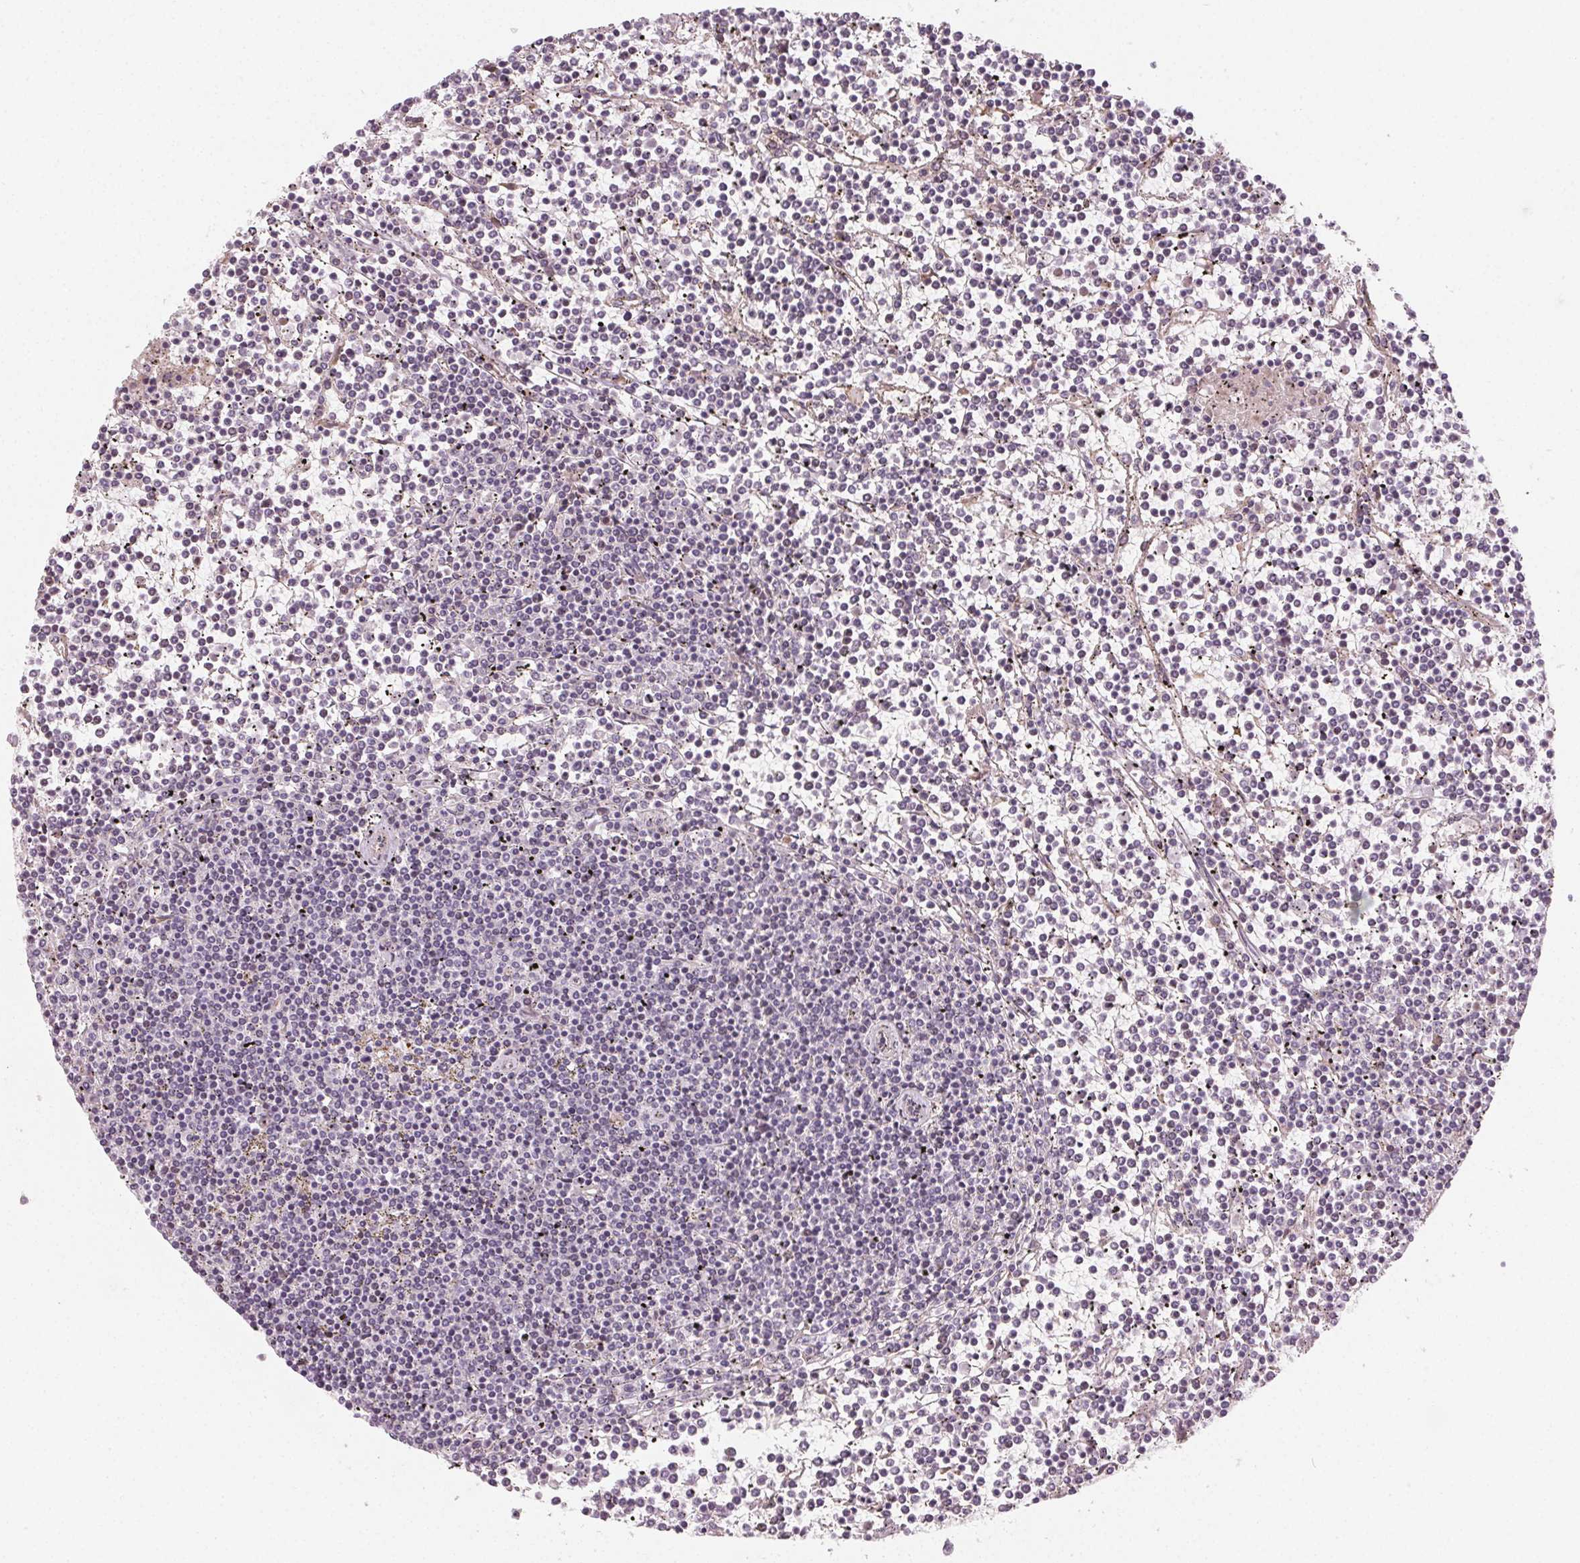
{"staining": {"intensity": "negative", "quantity": "none", "location": "none"}, "tissue": "lymphoma", "cell_type": "Tumor cells", "image_type": "cancer", "snomed": [{"axis": "morphology", "description": "Malignant lymphoma, non-Hodgkin's type, Low grade"}, {"axis": "topography", "description": "Spleen"}], "caption": "High magnification brightfield microscopy of low-grade malignant lymphoma, non-Hodgkin's type stained with DAB (3,3'-diaminobenzidine) (brown) and counterstained with hematoxylin (blue): tumor cells show no significant expression.", "gene": "CCDC96", "patient": {"sex": "female", "age": 19}}